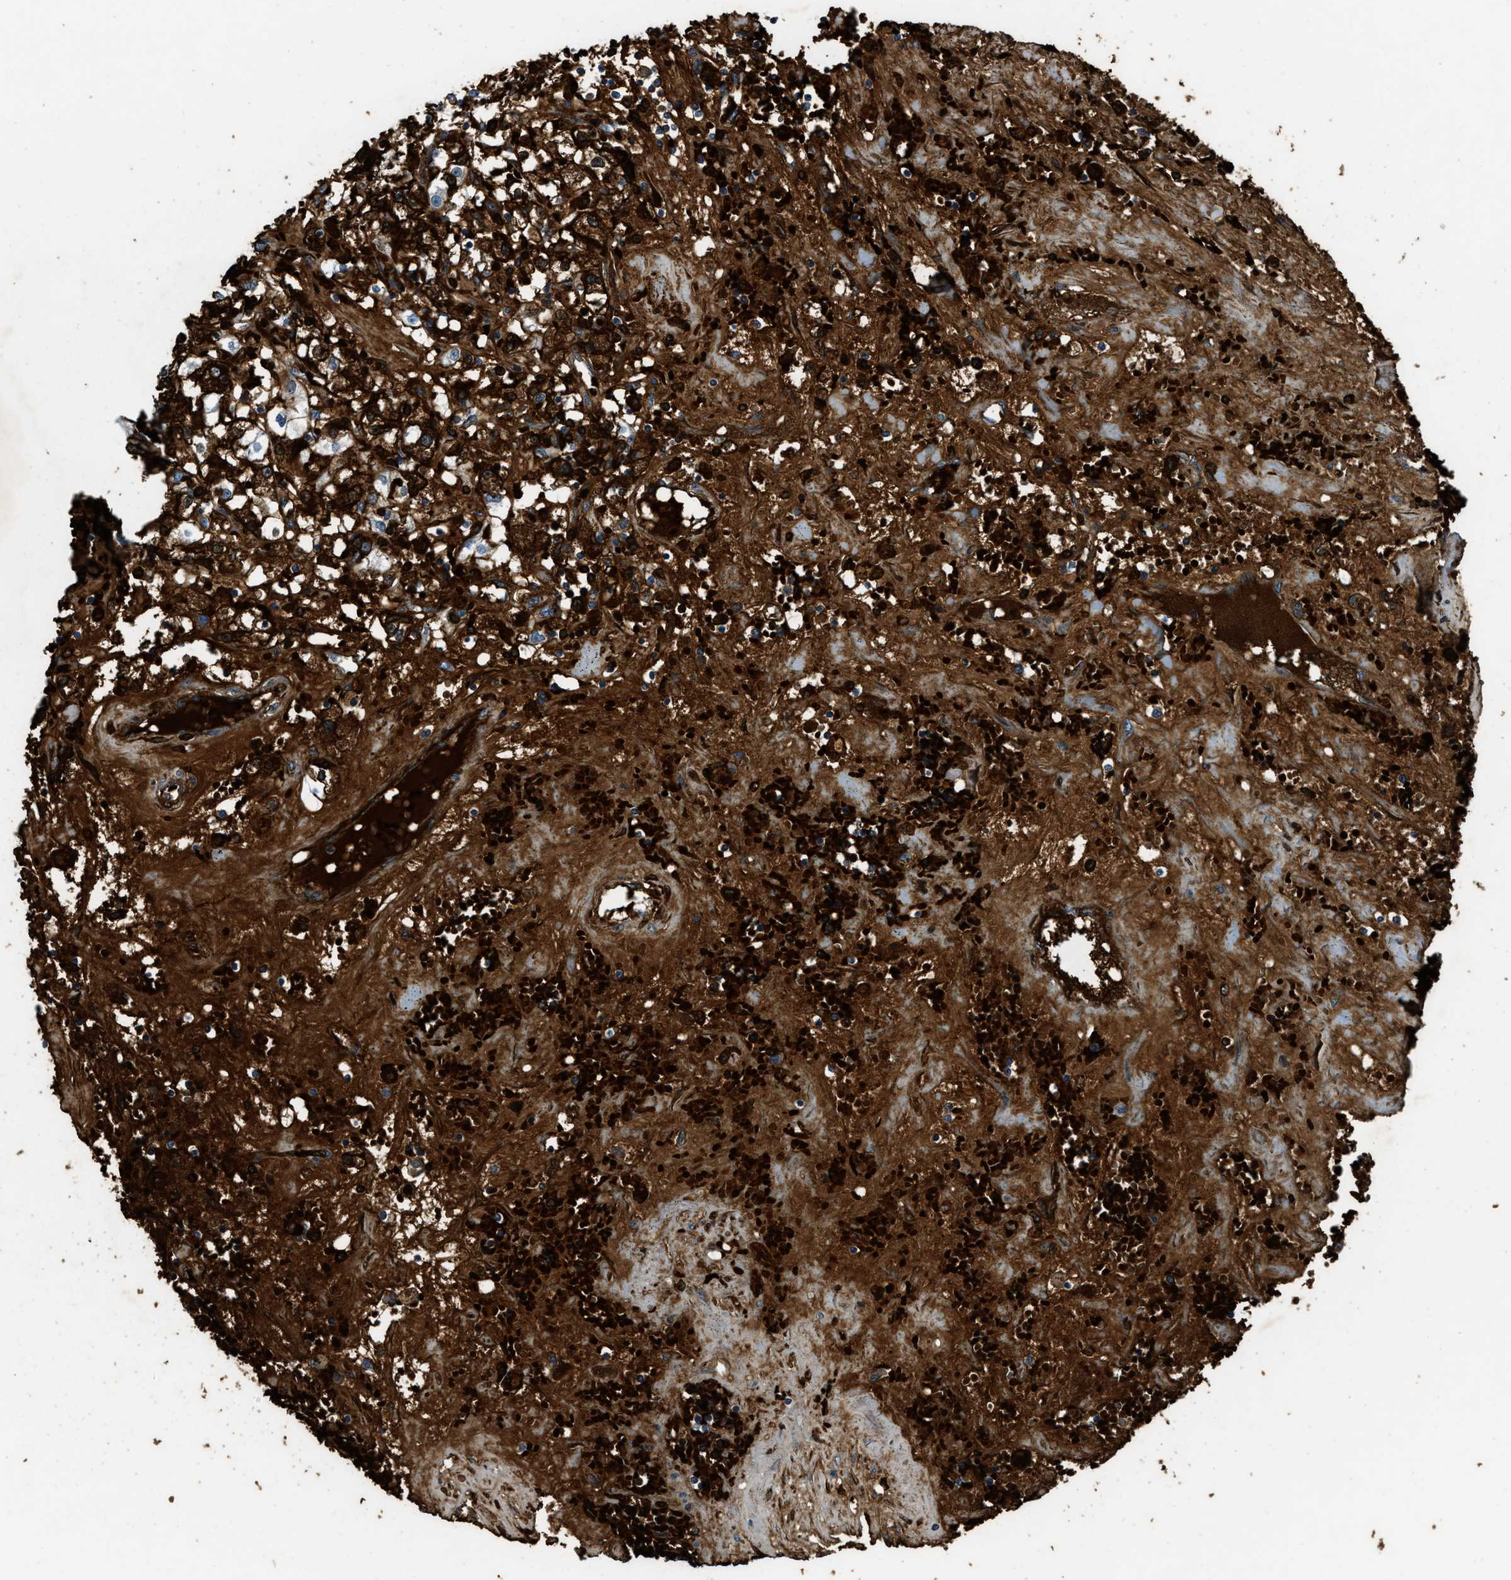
{"staining": {"intensity": "moderate", "quantity": ">75%", "location": "cytoplasmic/membranous"}, "tissue": "renal cancer", "cell_type": "Tumor cells", "image_type": "cancer", "snomed": [{"axis": "morphology", "description": "Adenocarcinoma, NOS"}, {"axis": "topography", "description": "Kidney"}], "caption": "Renal cancer tissue demonstrates moderate cytoplasmic/membranous expression in about >75% of tumor cells", "gene": "ERC1", "patient": {"sex": "male", "age": 56}}